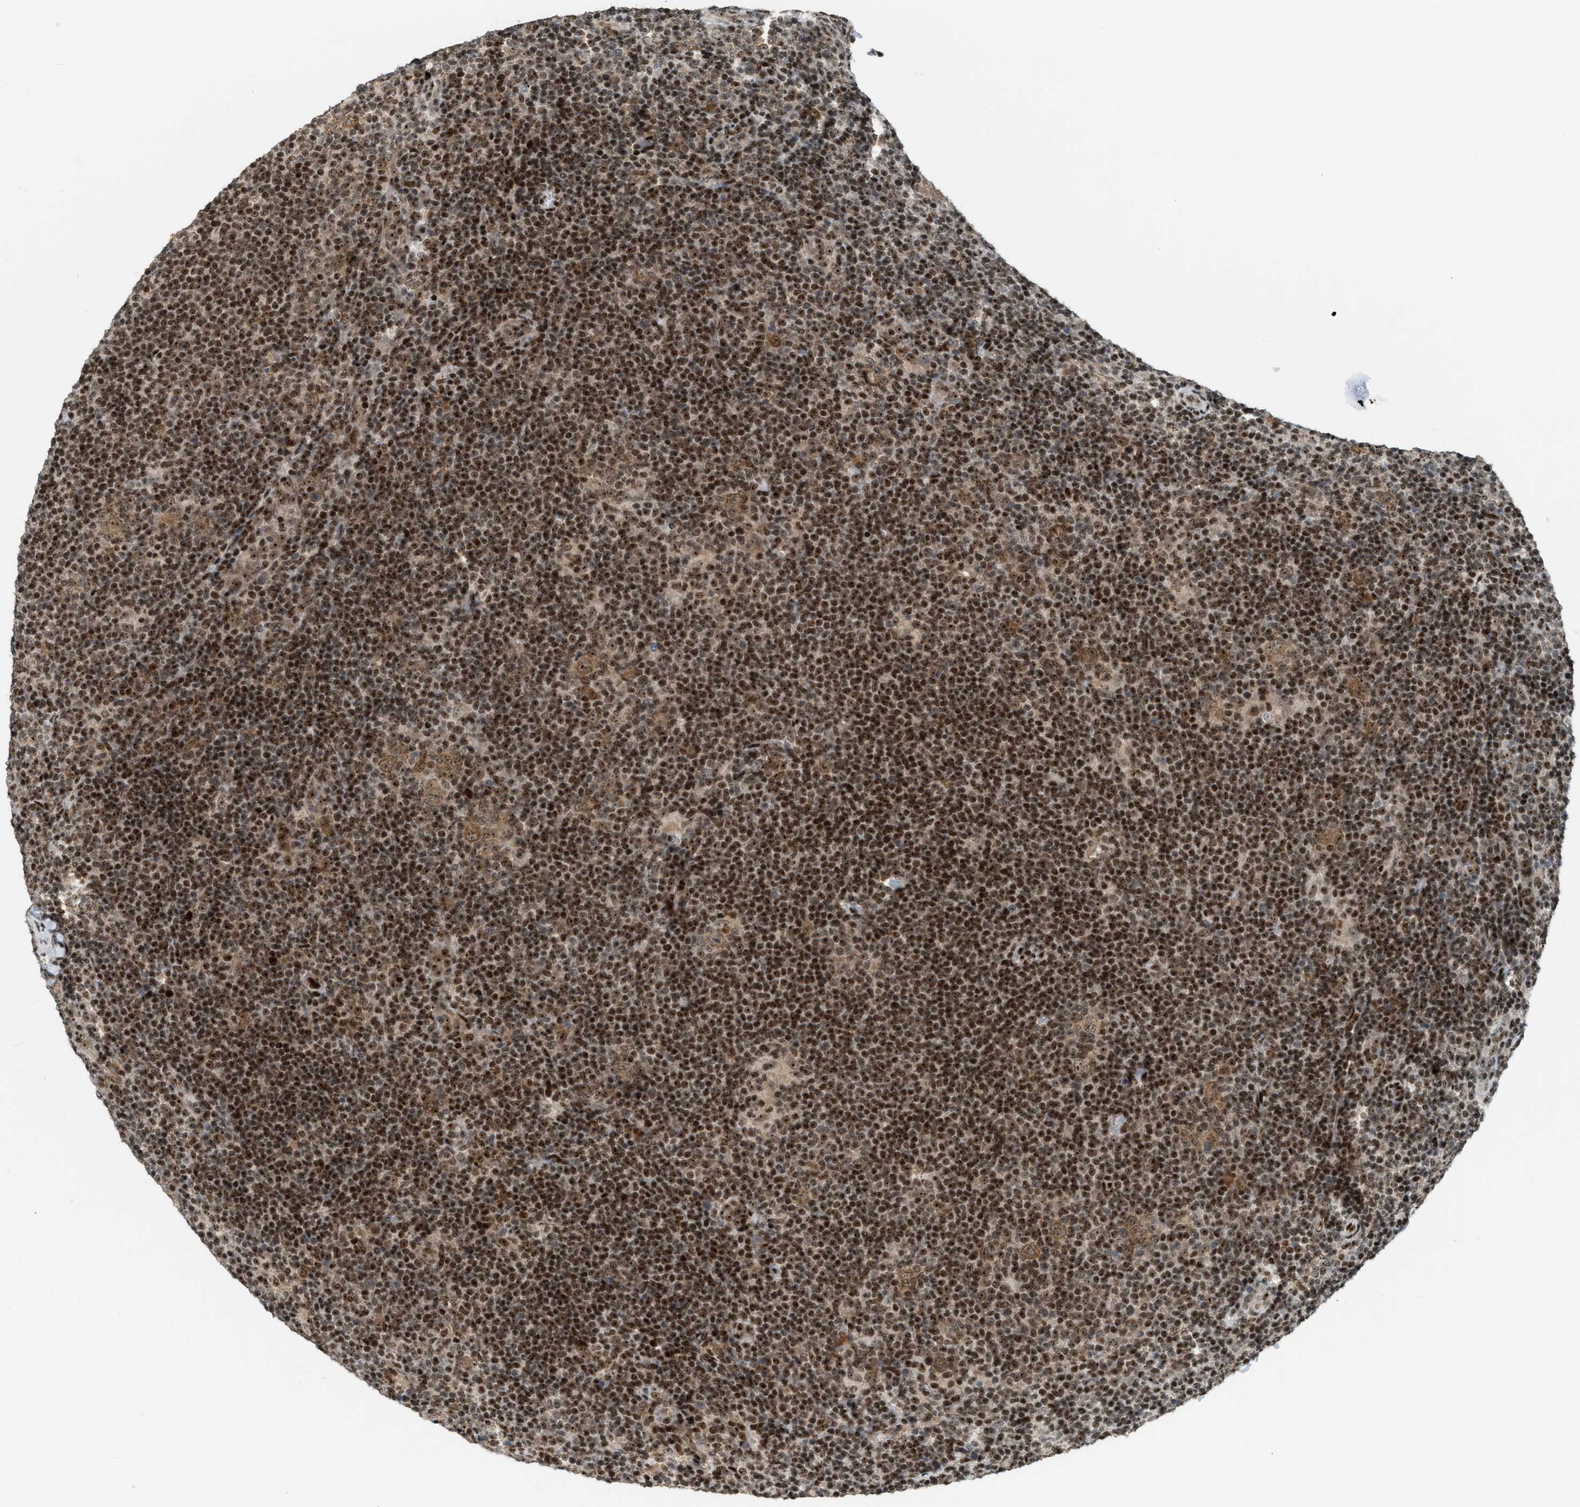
{"staining": {"intensity": "moderate", "quantity": ">75%", "location": "nuclear"}, "tissue": "lymphoma", "cell_type": "Tumor cells", "image_type": "cancer", "snomed": [{"axis": "morphology", "description": "Hodgkin's disease, NOS"}, {"axis": "topography", "description": "Lymph node"}], "caption": "A medium amount of moderate nuclear expression is identified in about >75% of tumor cells in lymphoma tissue.", "gene": "ZNF22", "patient": {"sex": "female", "age": 57}}